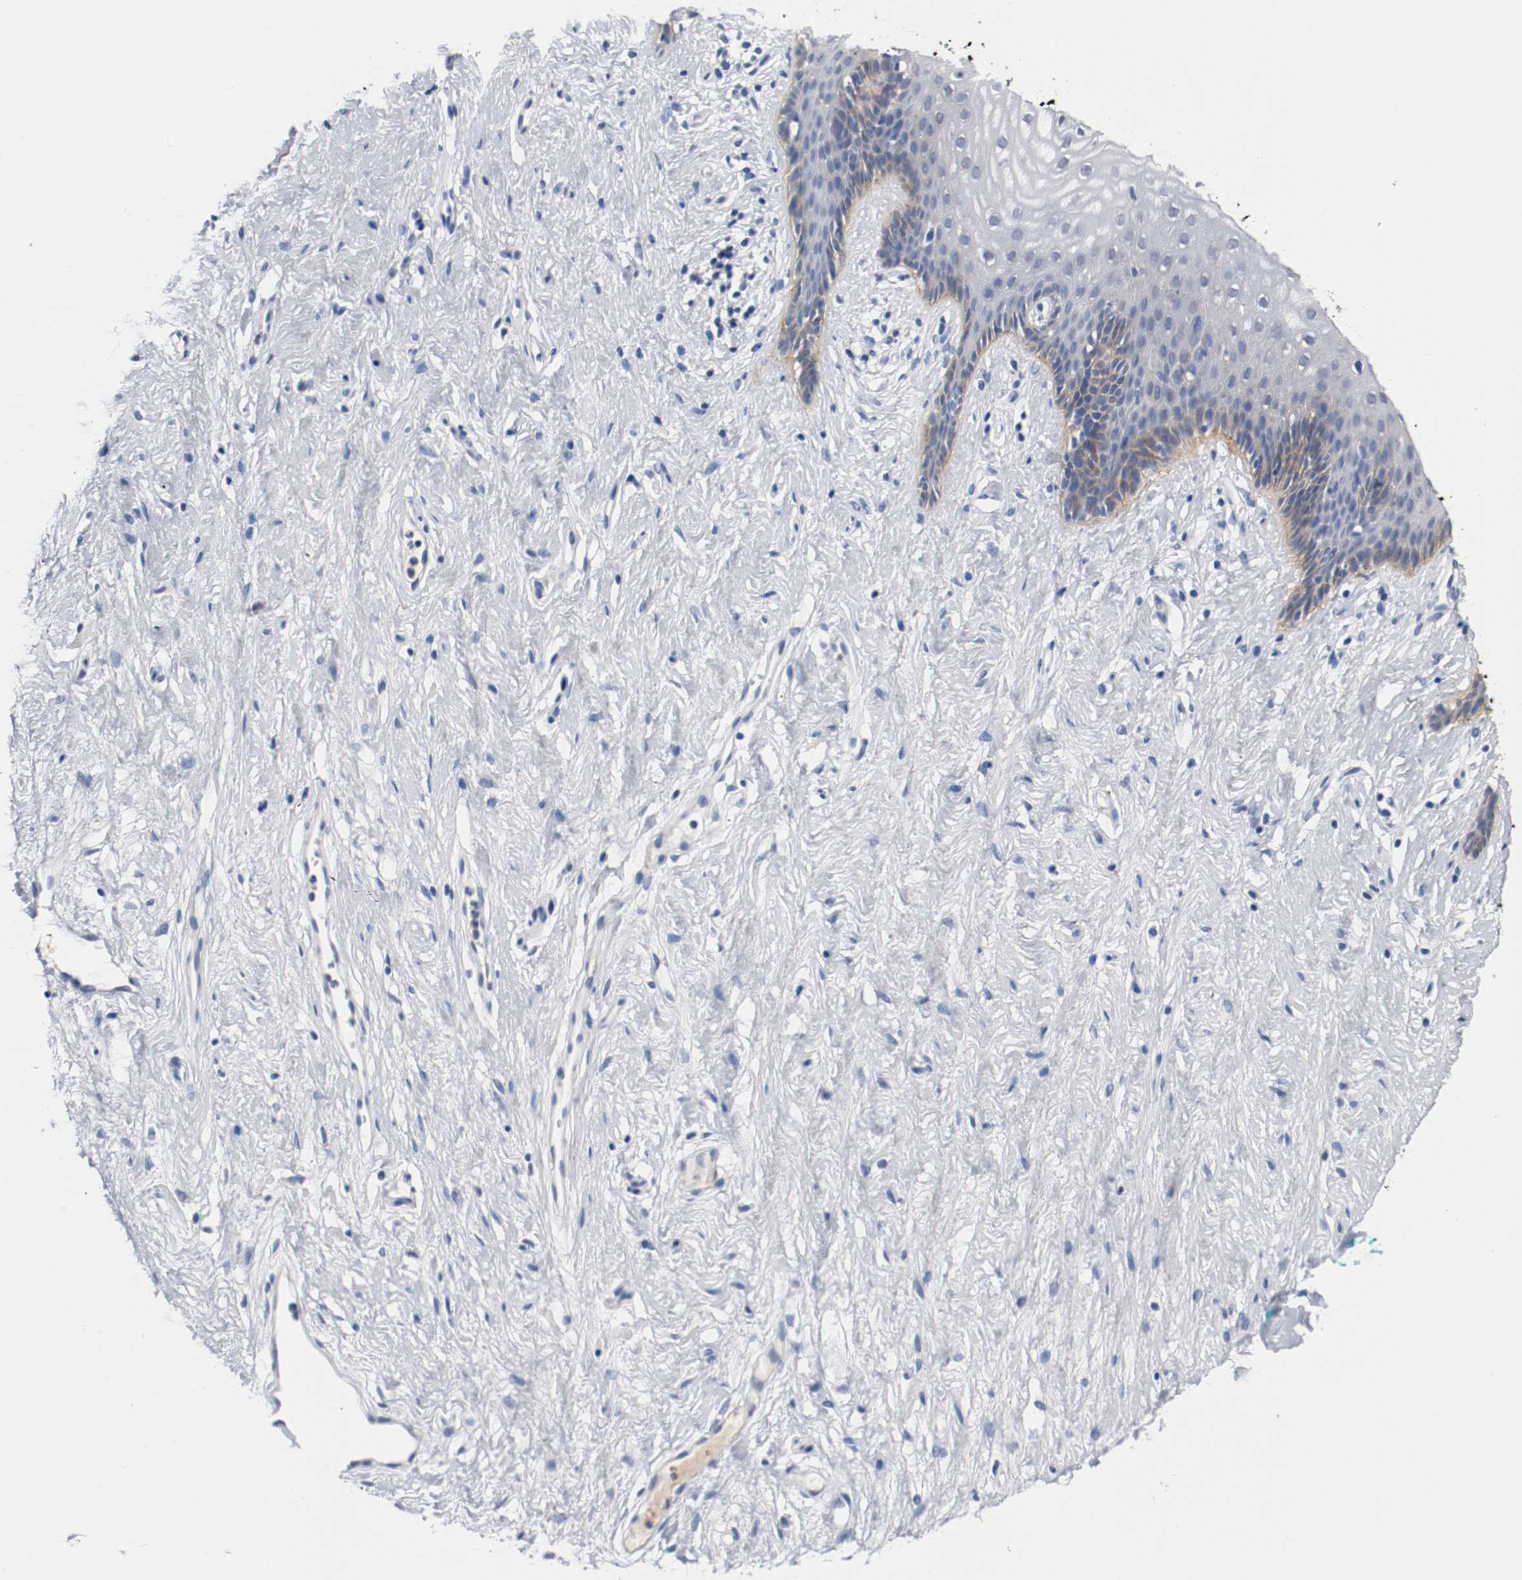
{"staining": {"intensity": "weak", "quantity": "<25%", "location": "cytoplasmic/membranous"}, "tissue": "vagina", "cell_type": "Squamous epithelial cells", "image_type": "normal", "snomed": [{"axis": "morphology", "description": "Normal tissue, NOS"}, {"axis": "topography", "description": "Vagina"}], "caption": "Protein analysis of normal vagina reveals no significant staining in squamous epithelial cells.", "gene": "TNC", "patient": {"sex": "female", "age": 44}}